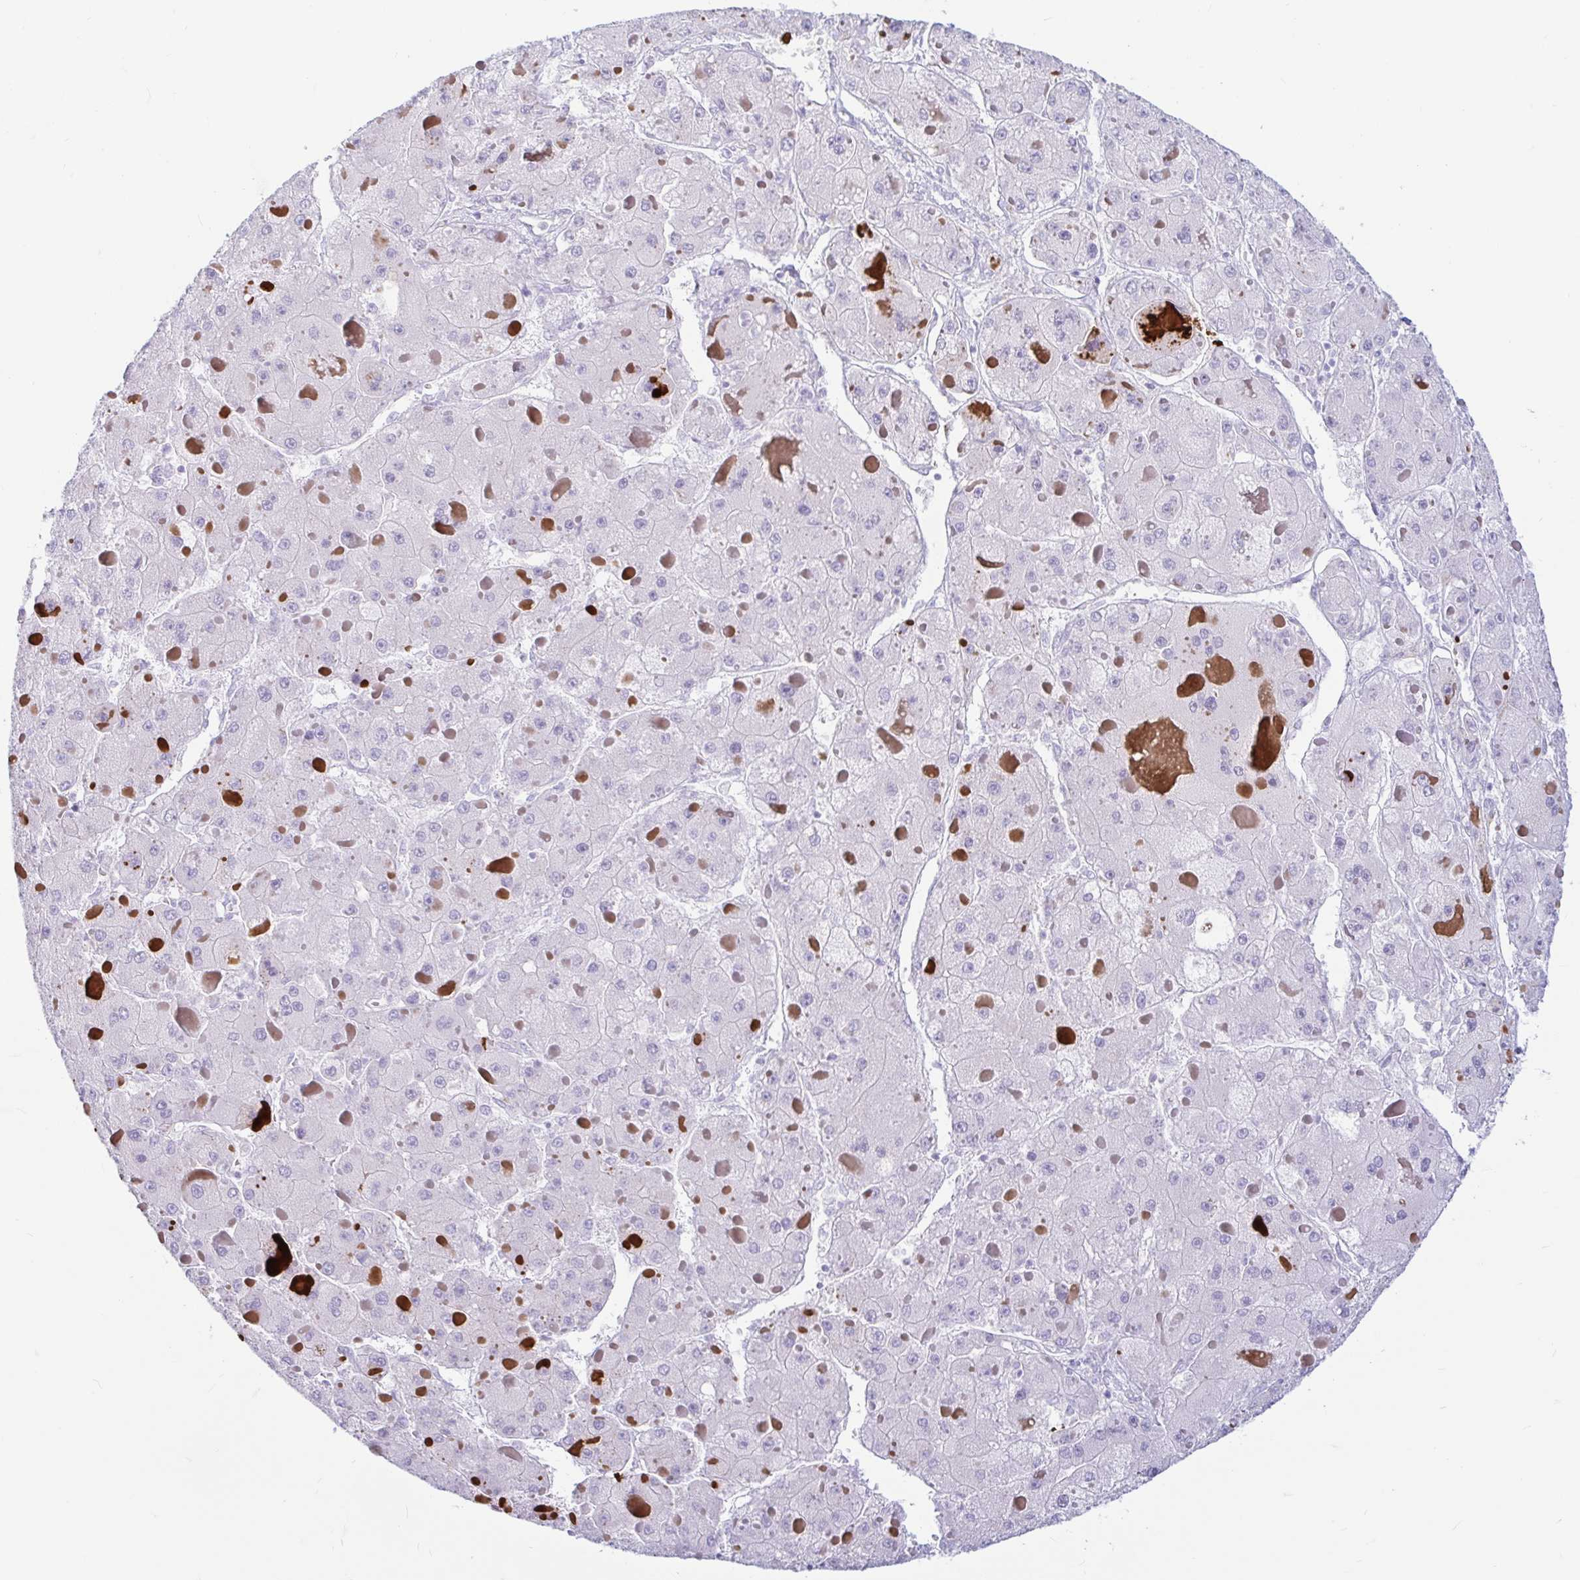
{"staining": {"intensity": "negative", "quantity": "none", "location": "none"}, "tissue": "liver cancer", "cell_type": "Tumor cells", "image_type": "cancer", "snomed": [{"axis": "morphology", "description": "Carcinoma, Hepatocellular, NOS"}, {"axis": "topography", "description": "Liver"}], "caption": "Liver cancer was stained to show a protein in brown. There is no significant expression in tumor cells. (DAB immunohistochemistry with hematoxylin counter stain).", "gene": "ERICH6", "patient": {"sex": "female", "age": 73}}